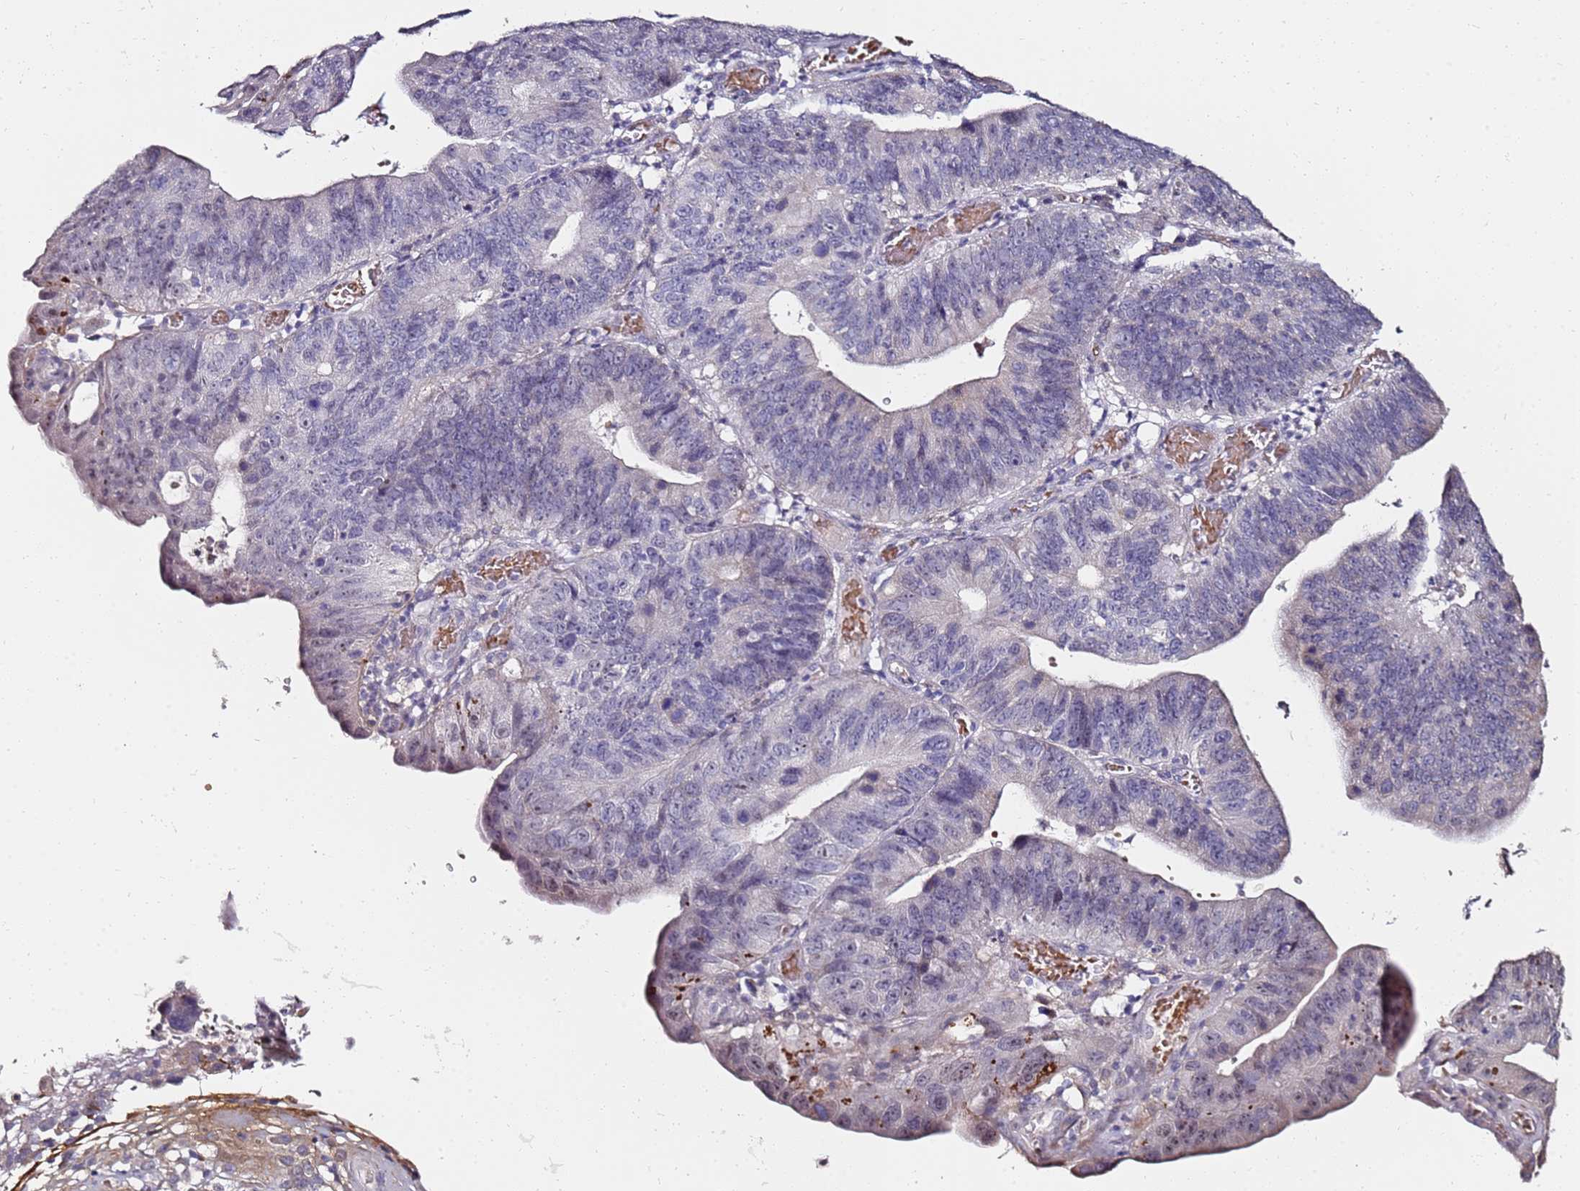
{"staining": {"intensity": "negative", "quantity": "none", "location": "none"}, "tissue": "stomach cancer", "cell_type": "Tumor cells", "image_type": "cancer", "snomed": [{"axis": "morphology", "description": "Adenocarcinoma, NOS"}, {"axis": "topography", "description": "Stomach"}], "caption": "Protein analysis of stomach cancer (adenocarcinoma) shows no significant positivity in tumor cells.", "gene": "C3orf80", "patient": {"sex": "male", "age": 59}}